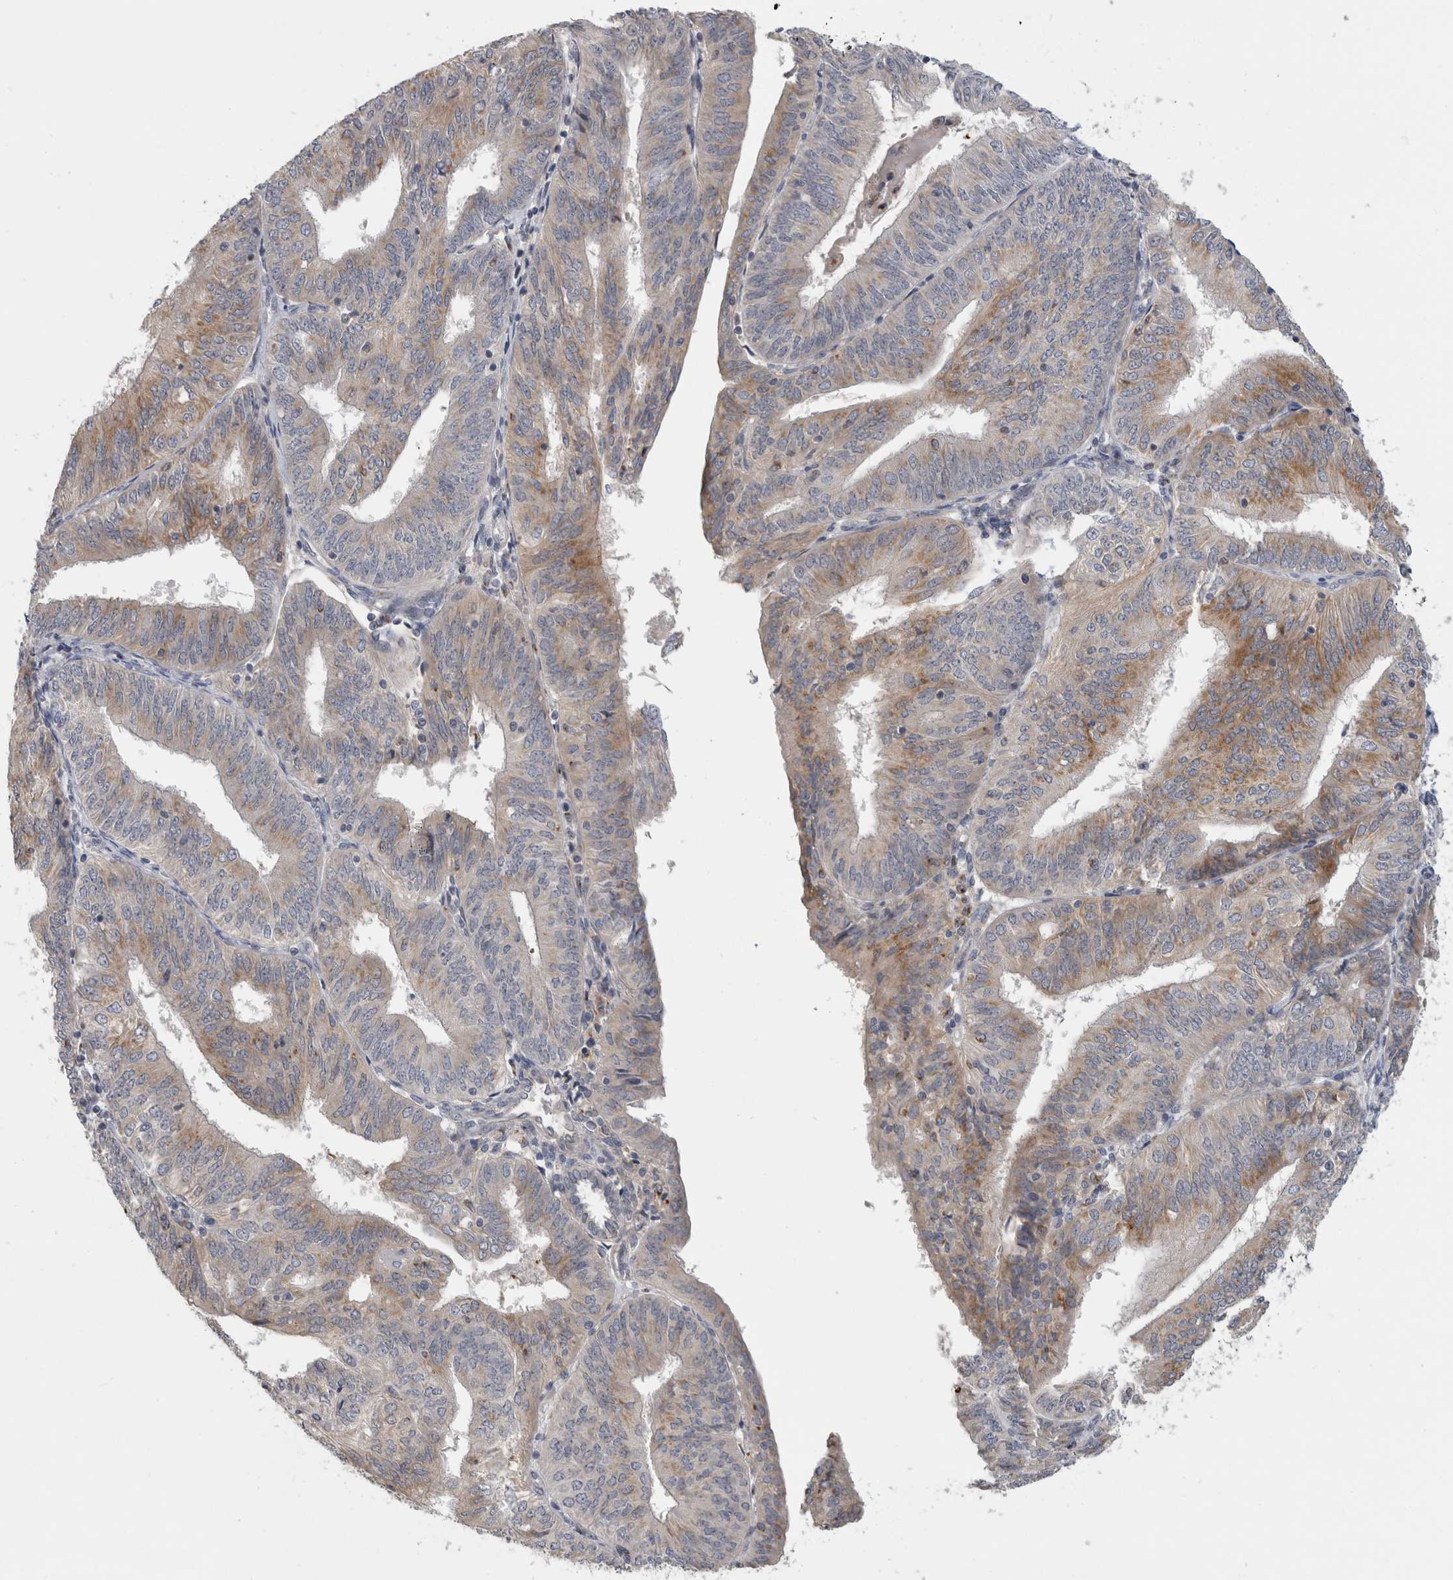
{"staining": {"intensity": "strong", "quantity": "<25%", "location": "cytoplasmic/membranous"}, "tissue": "endometrial cancer", "cell_type": "Tumor cells", "image_type": "cancer", "snomed": [{"axis": "morphology", "description": "Adenocarcinoma, NOS"}, {"axis": "topography", "description": "Endometrium"}], "caption": "Endometrial adenocarcinoma stained with DAB immunohistochemistry (IHC) shows medium levels of strong cytoplasmic/membranous staining in approximately <25% of tumor cells.", "gene": "MGAT1", "patient": {"sex": "female", "age": 58}}